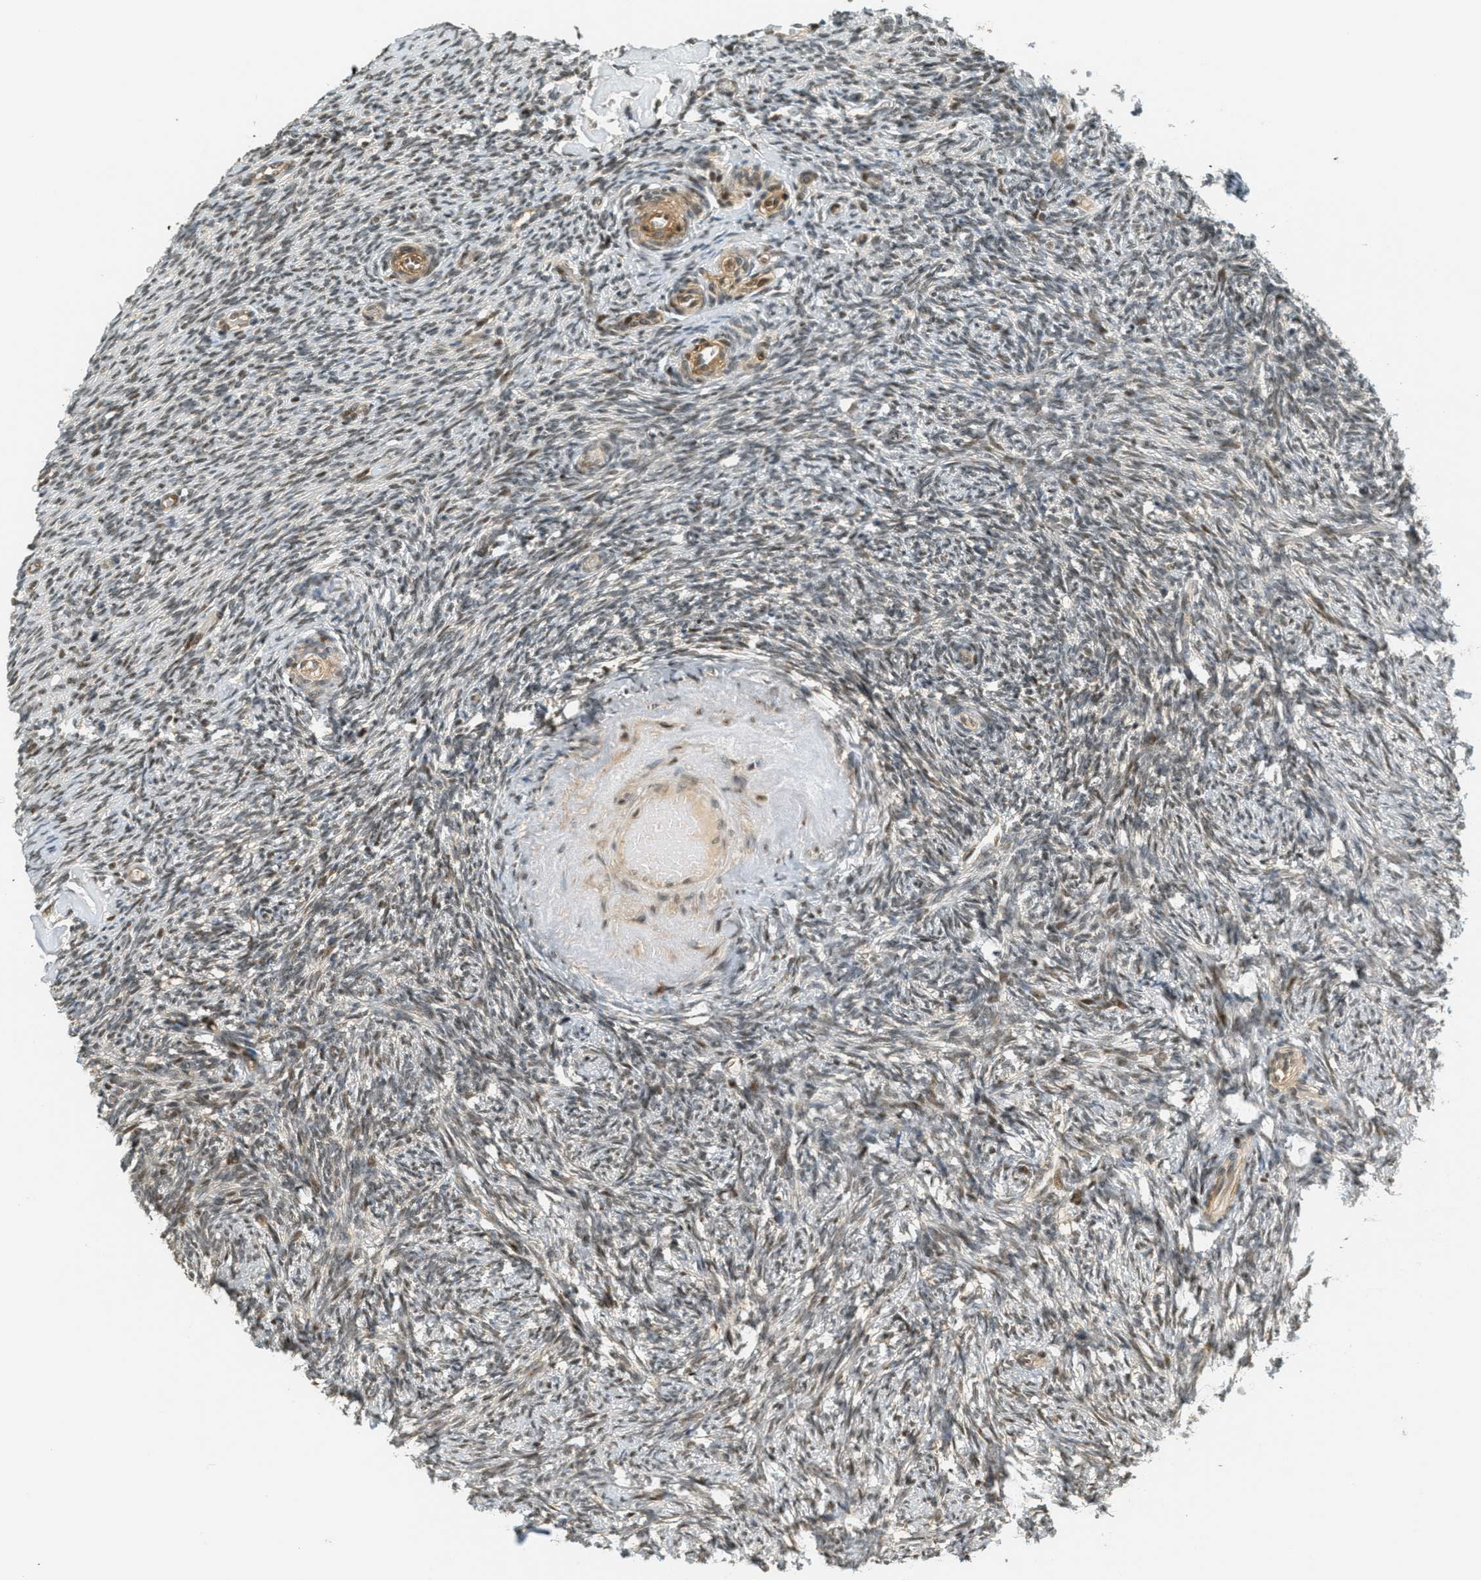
{"staining": {"intensity": "moderate", "quantity": "25%-75%", "location": "nuclear"}, "tissue": "ovary", "cell_type": "Ovarian stroma cells", "image_type": "normal", "snomed": [{"axis": "morphology", "description": "Normal tissue, NOS"}, {"axis": "topography", "description": "Ovary"}], "caption": "Ovary stained with a brown dye exhibits moderate nuclear positive expression in approximately 25%-75% of ovarian stroma cells.", "gene": "FOXM1", "patient": {"sex": "female", "age": 60}}